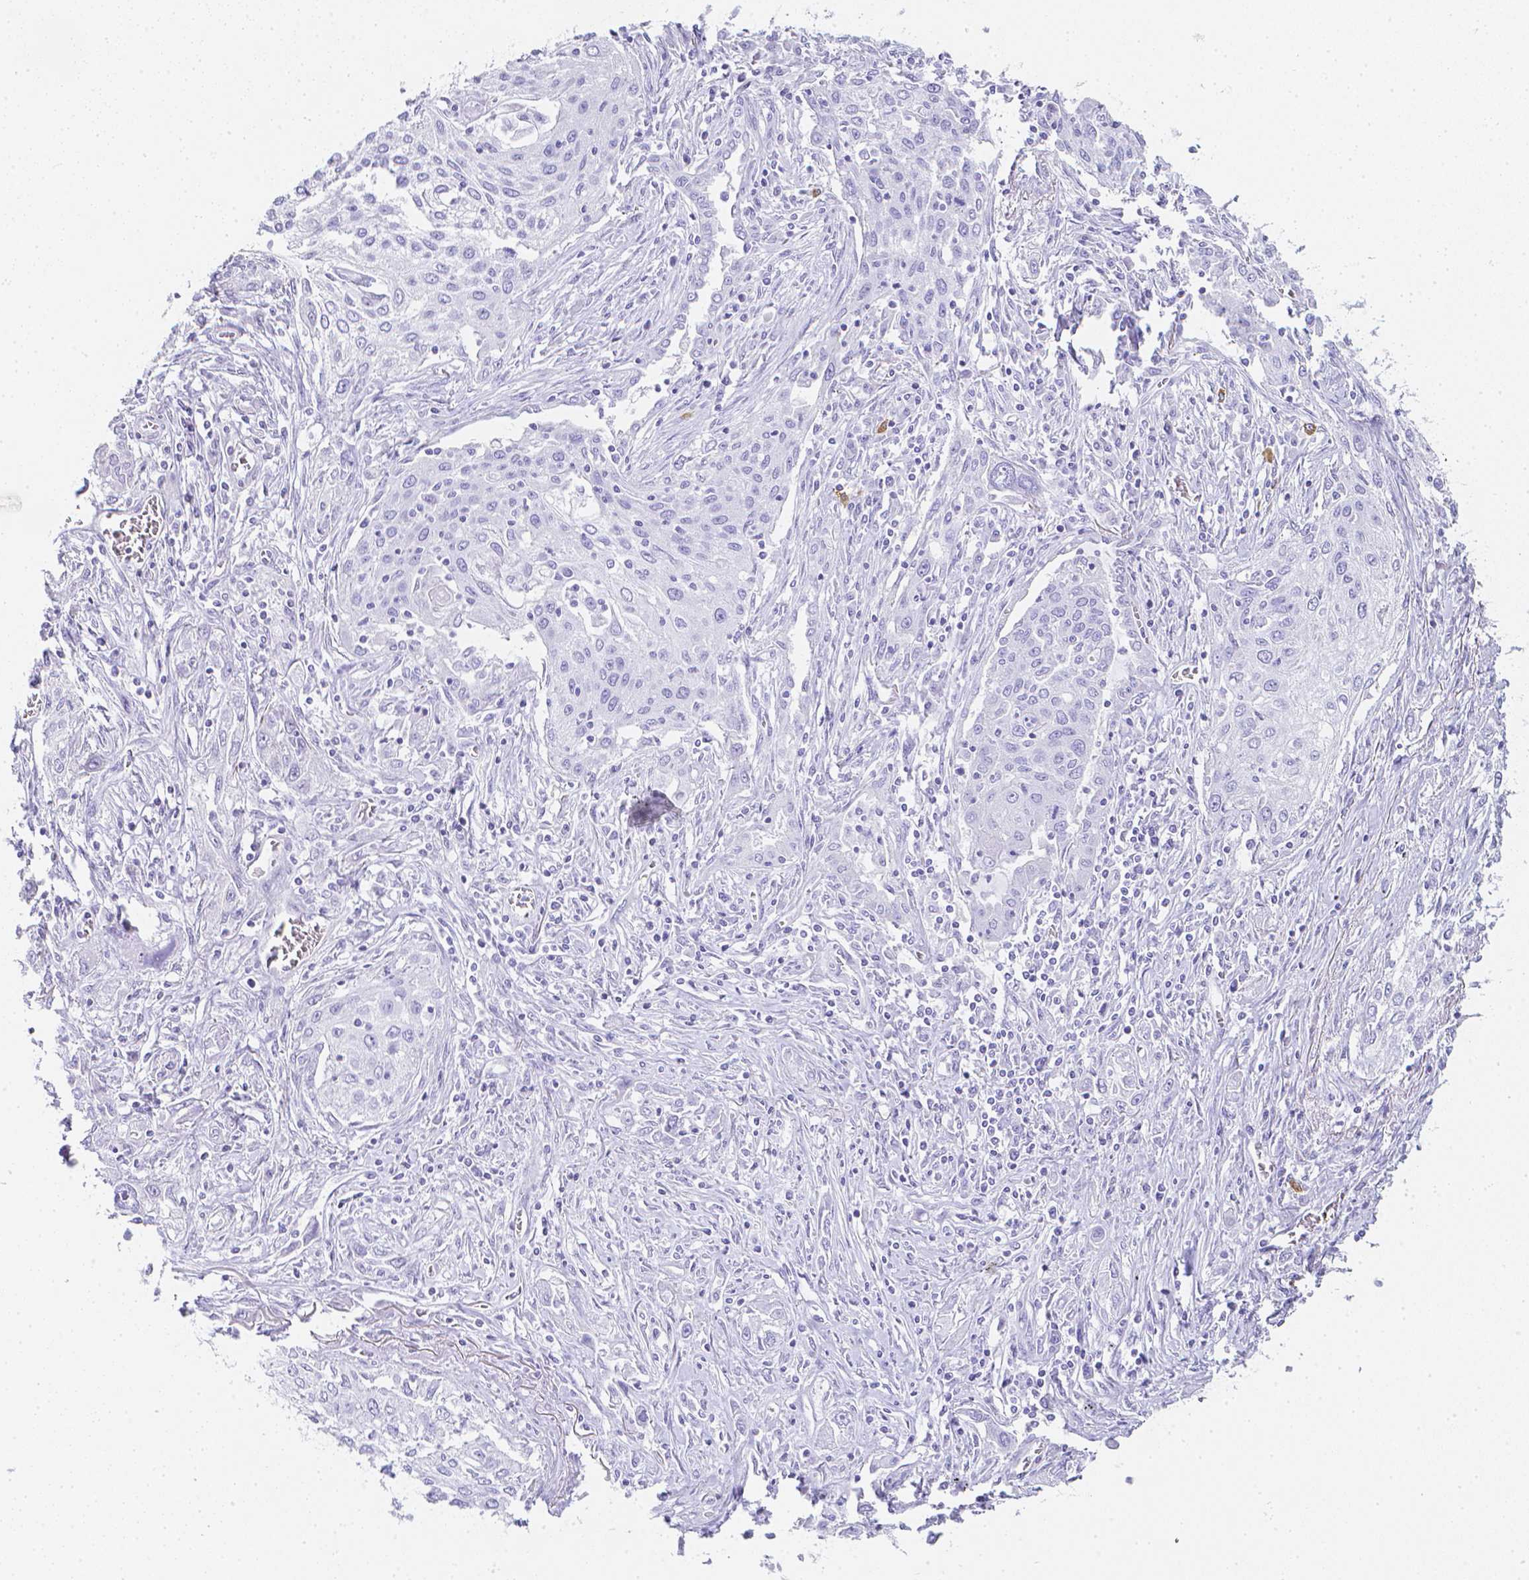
{"staining": {"intensity": "negative", "quantity": "none", "location": "none"}, "tissue": "lung cancer", "cell_type": "Tumor cells", "image_type": "cancer", "snomed": [{"axis": "morphology", "description": "Squamous cell carcinoma, NOS"}, {"axis": "topography", "description": "Lung"}], "caption": "Photomicrograph shows no significant protein expression in tumor cells of squamous cell carcinoma (lung). (DAB (3,3'-diaminobenzidine) IHC with hematoxylin counter stain).", "gene": "LGALS4", "patient": {"sex": "female", "age": 69}}